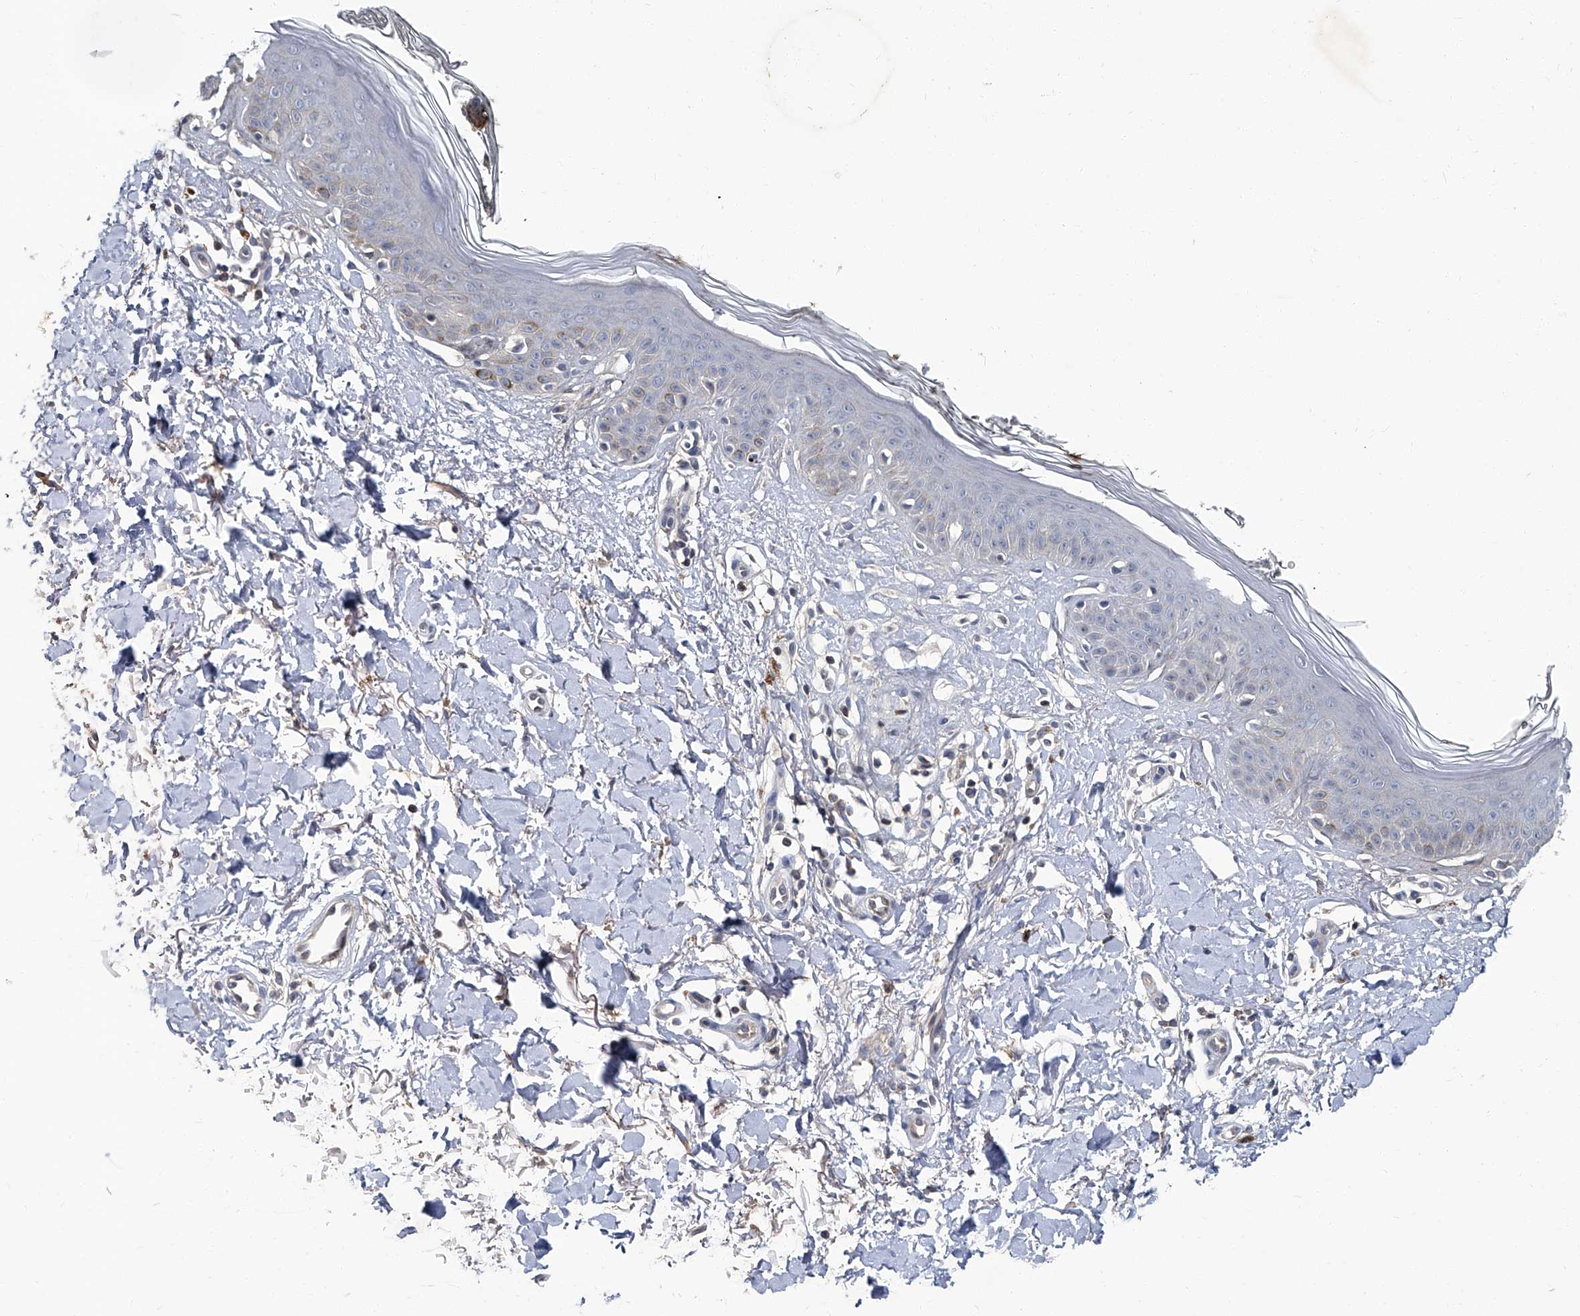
{"staining": {"intensity": "weak", "quantity": "25%-75%", "location": "cytoplasmic/membranous"}, "tissue": "skin", "cell_type": "Fibroblasts", "image_type": "normal", "snomed": [{"axis": "morphology", "description": "Normal tissue, NOS"}, {"axis": "topography", "description": "Skin"}], "caption": "Immunohistochemical staining of unremarkable skin reveals 25%-75% levels of weak cytoplasmic/membranous protein positivity in approximately 25%-75% of fibroblasts. (DAB (3,3'-diaminobenzidine) = brown stain, brightfield microscopy at high magnification).", "gene": "AKNAD1", "patient": {"sex": "female", "age": 64}}